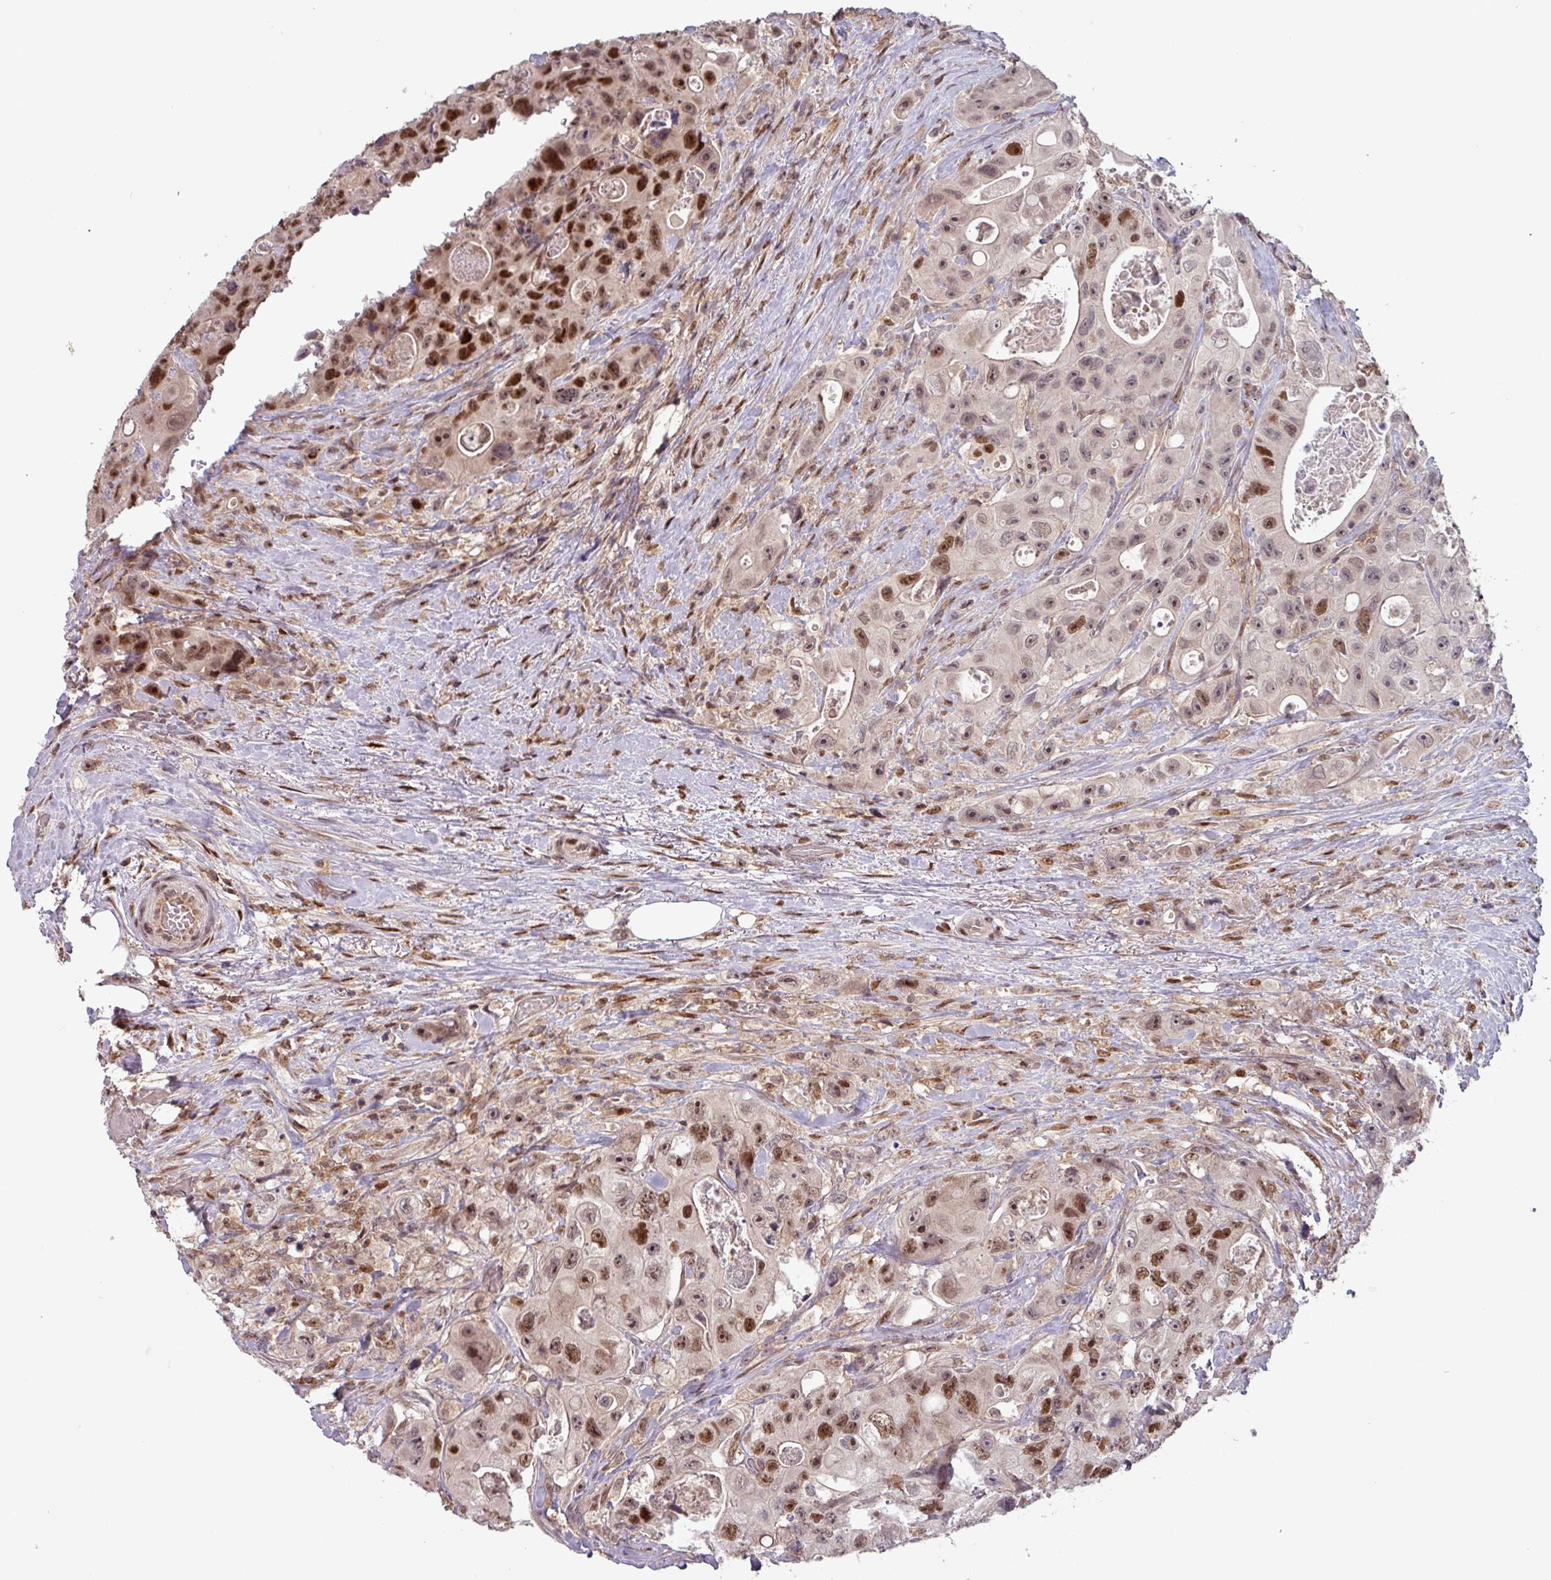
{"staining": {"intensity": "strong", "quantity": "25%-75%", "location": "nuclear"}, "tissue": "colorectal cancer", "cell_type": "Tumor cells", "image_type": "cancer", "snomed": [{"axis": "morphology", "description": "Adenocarcinoma, NOS"}, {"axis": "topography", "description": "Colon"}], "caption": "About 25%-75% of tumor cells in adenocarcinoma (colorectal) display strong nuclear protein expression as visualized by brown immunohistochemical staining.", "gene": "PRRX1", "patient": {"sex": "female", "age": 46}}